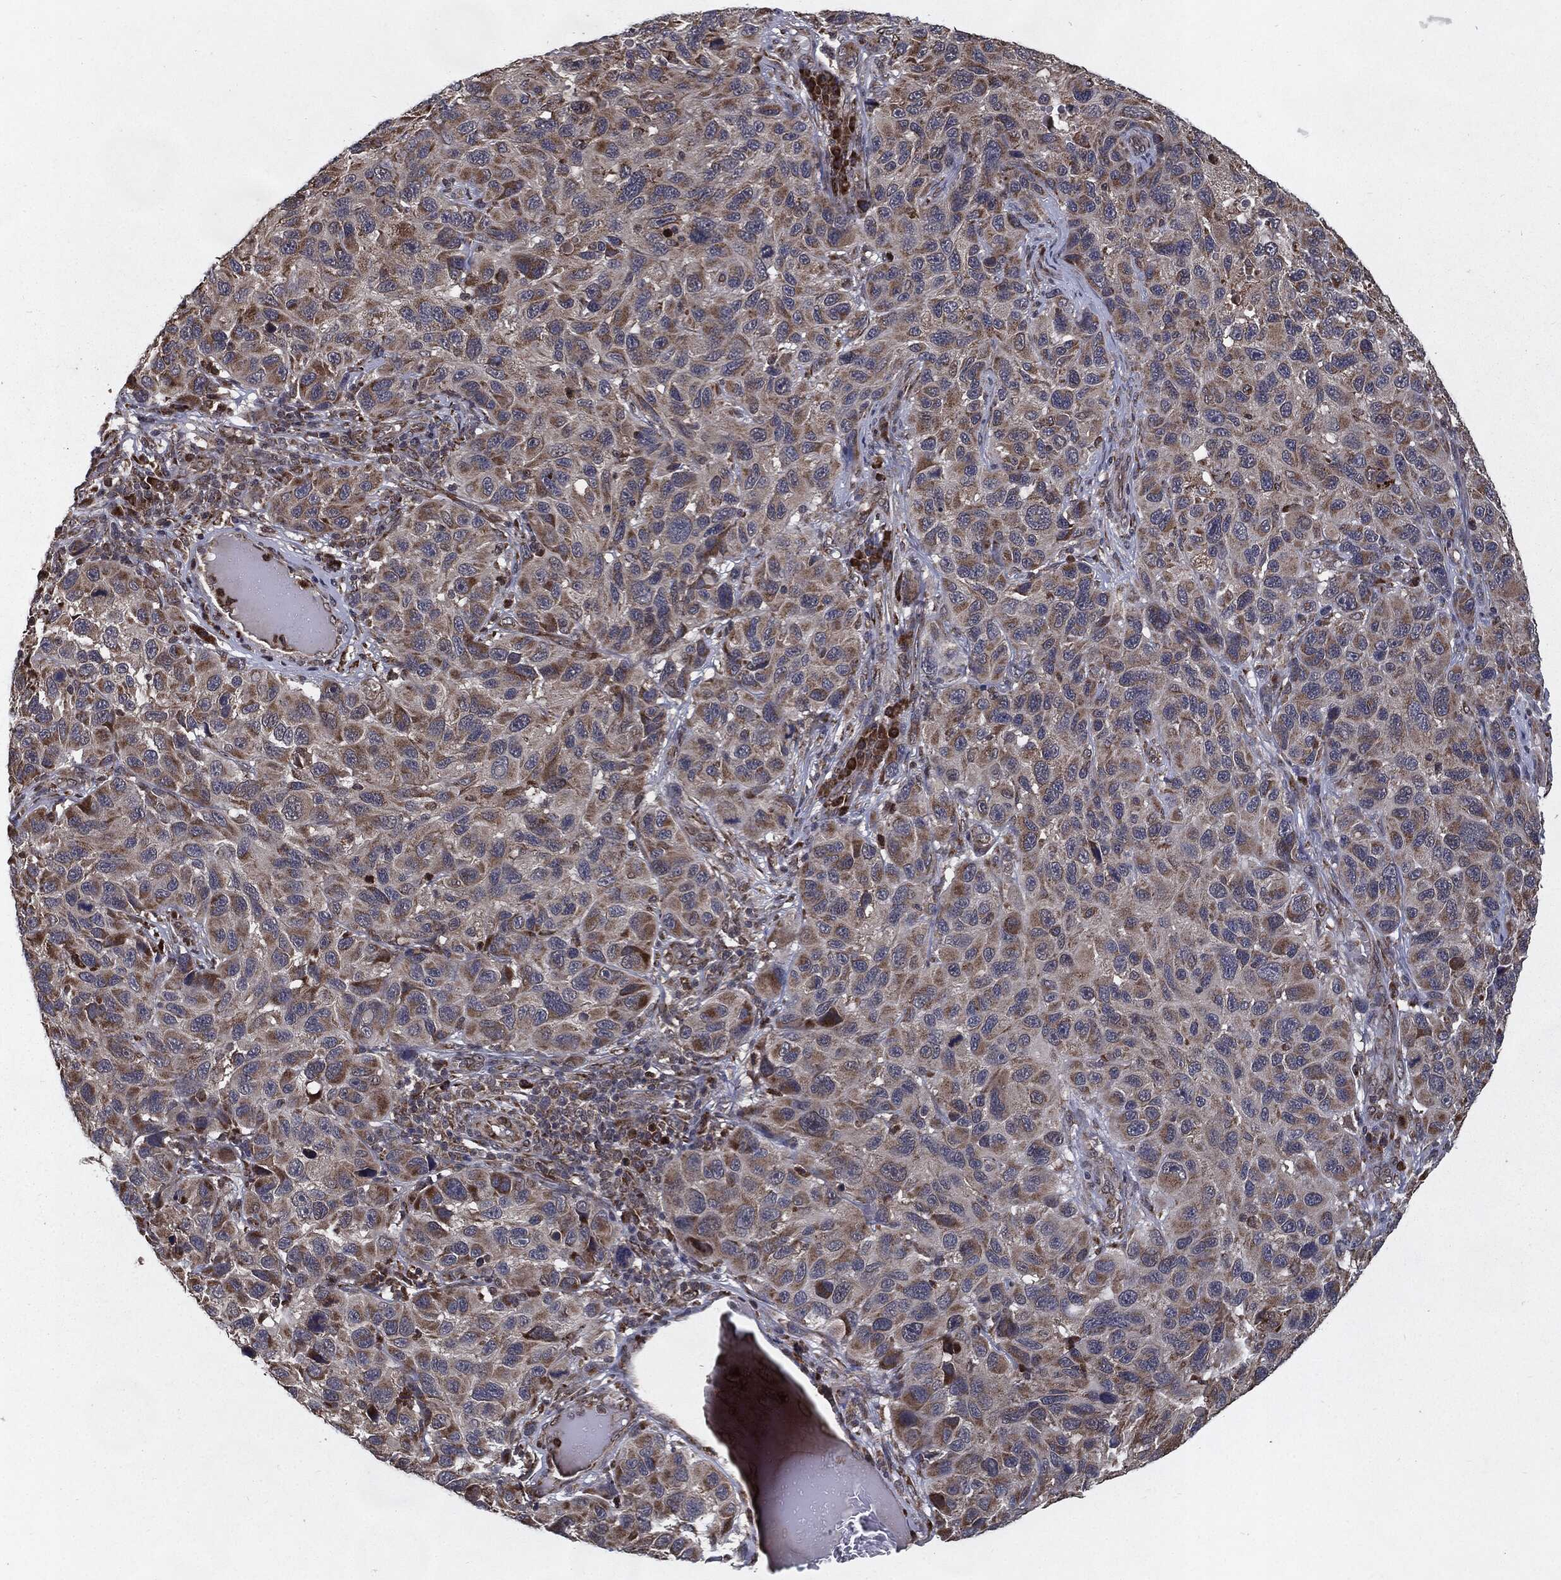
{"staining": {"intensity": "moderate", "quantity": "25%-75%", "location": "cytoplasmic/membranous"}, "tissue": "melanoma", "cell_type": "Tumor cells", "image_type": "cancer", "snomed": [{"axis": "morphology", "description": "Malignant melanoma, NOS"}, {"axis": "topography", "description": "Skin"}], "caption": "Protein expression analysis of melanoma demonstrates moderate cytoplasmic/membranous positivity in approximately 25%-75% of tumor cells.", "gene": "HDAC5", "patient": {"sex": "male", "age": 53}}